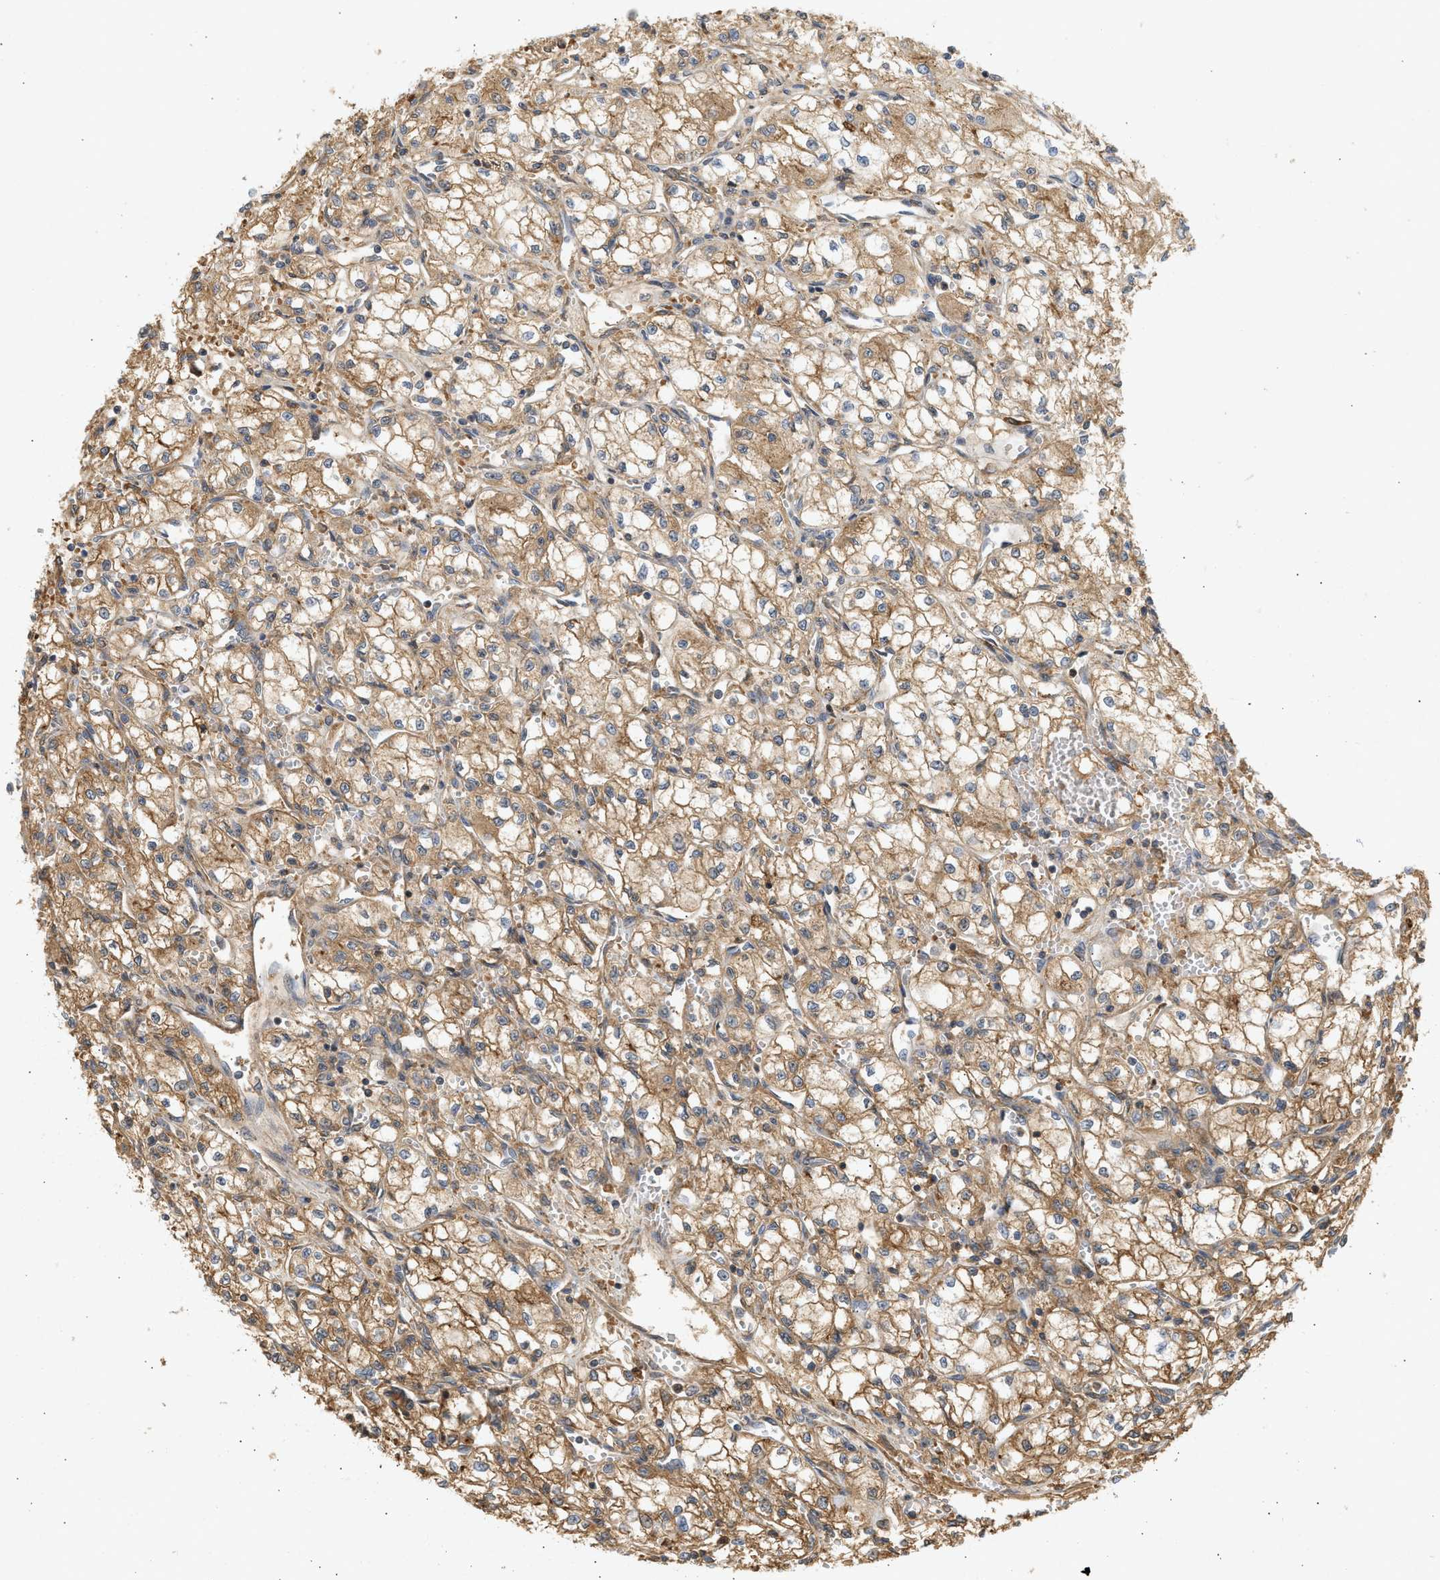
{"staining": {"intensity": "moderate", "quantity": ">75%", "location": "cytoplasmic/membranous"}, "tissue": "renal cancer", "cell_type": "Tumor cells", "image_type": "cancer", "snomed": [{"axis": "morphology", "description": "Normal tissue, NOS"}, {"axis": "morphology", "description": "Adenocarcinoma, NOS"}, {"axis": "topography", "description": "Kidney"}], "caption": "Immunohistochemistry (IHC) of human renal cancer demonstrates medium levels of moderate cytoplasmic/membranous positivity in about >75% of tumor cells. (DAB IHC with brightfield microscopy, high magnification).", "gene": "F8", "patient": {"sex": "male", "age": 59}}